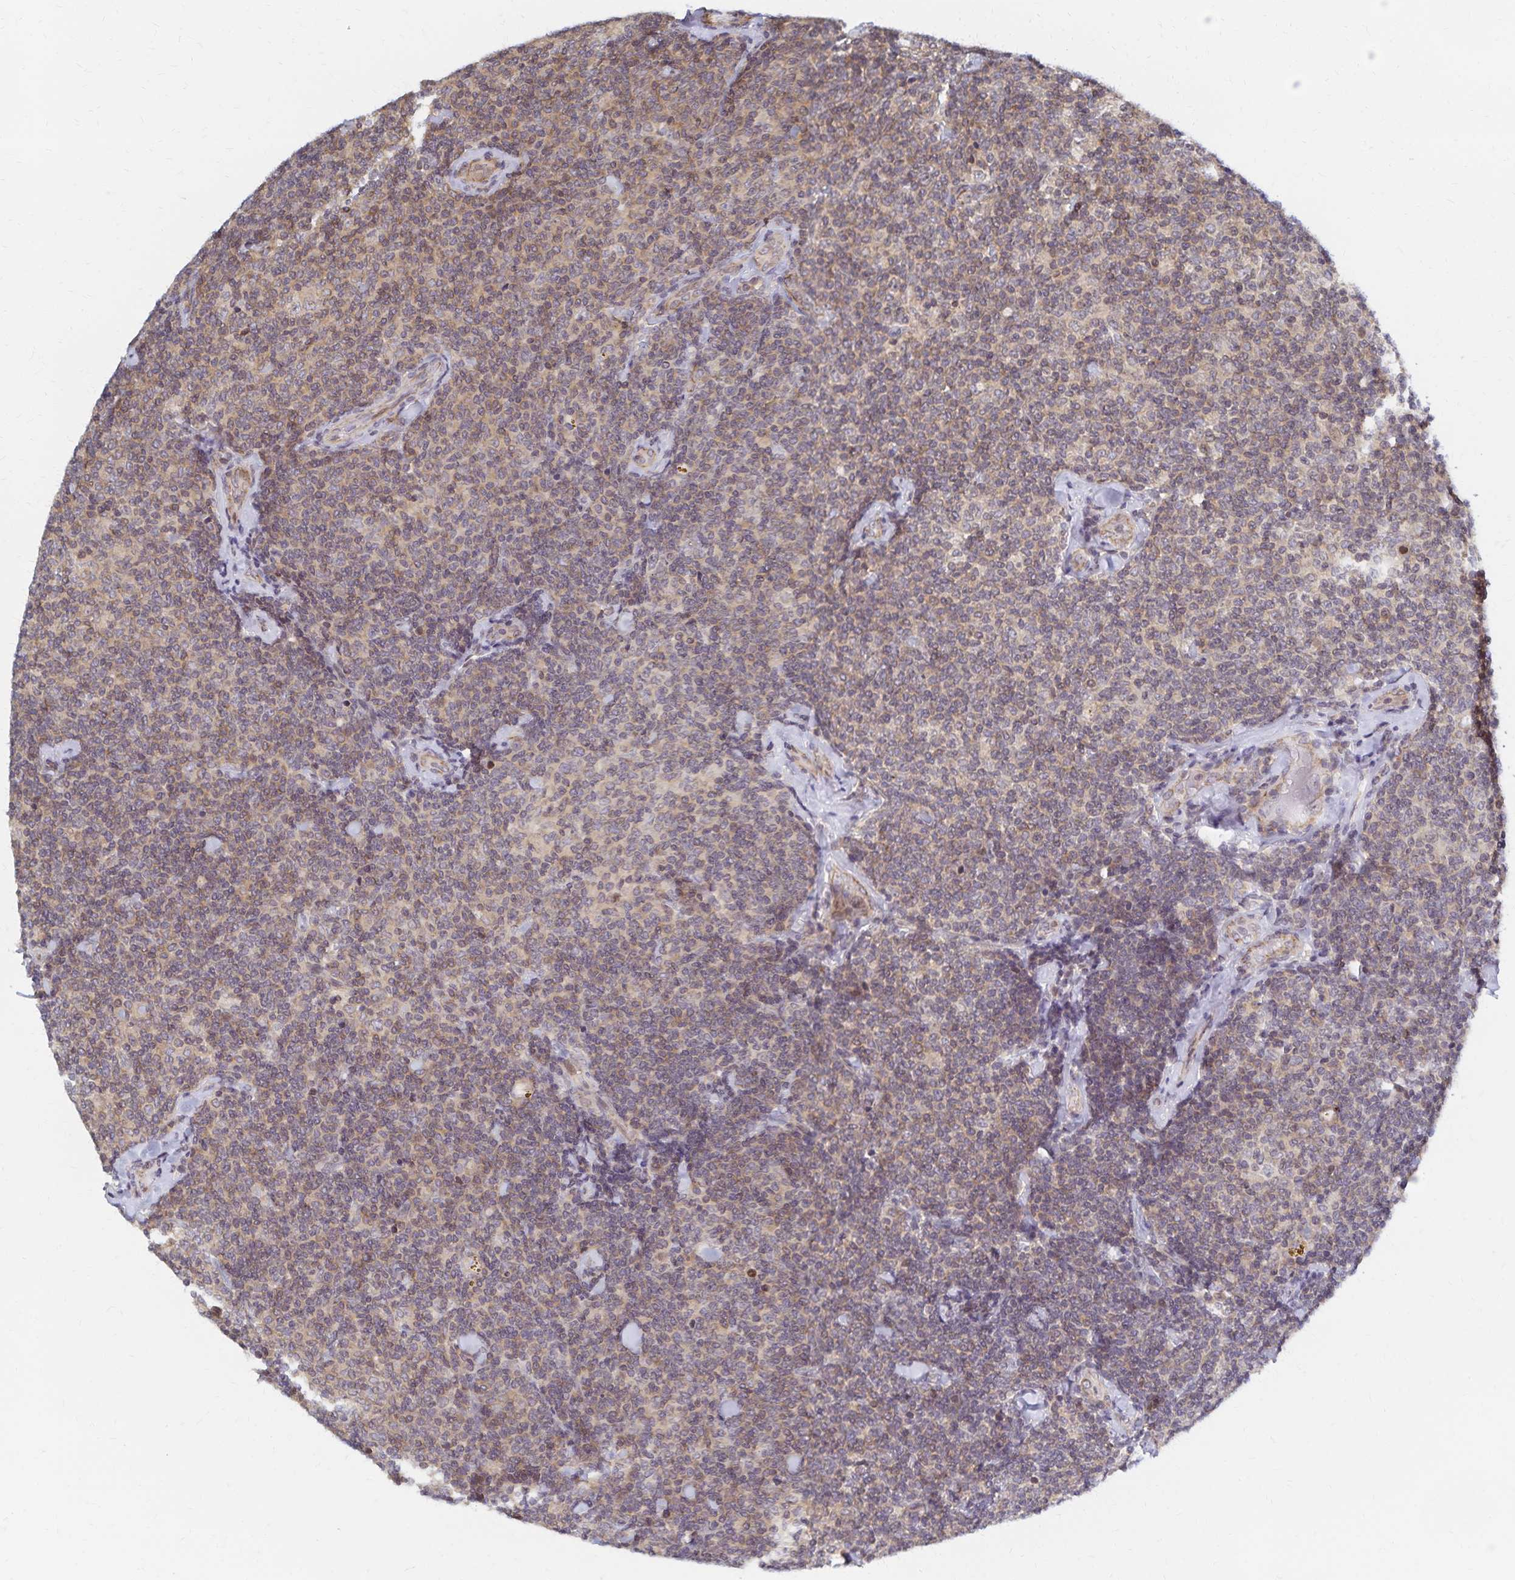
{"staining": {"intensity": "weak", "quantity": "<25%", "location": "cytoplasmic/membranous"}, "tissue": "lymphoma", "cell_type": "Tumor cells", "image_type": "cancer", "snomed": [{"axis": "morphology", "description": "Malignant lymphoma, non-Hodgkin's type, Low grade"}, {"axis": "topography", "description": "Lymph node"}], "caption": "The image exhibits no significant expression in tumor cells of malignant lymphoma, non-Hodgkin's type (low-grade). (DAB immunohistochemistry with hematoxylin counter stain).", "gene": "RAB9B", "patient": {"sex": "female", "age": 56}}